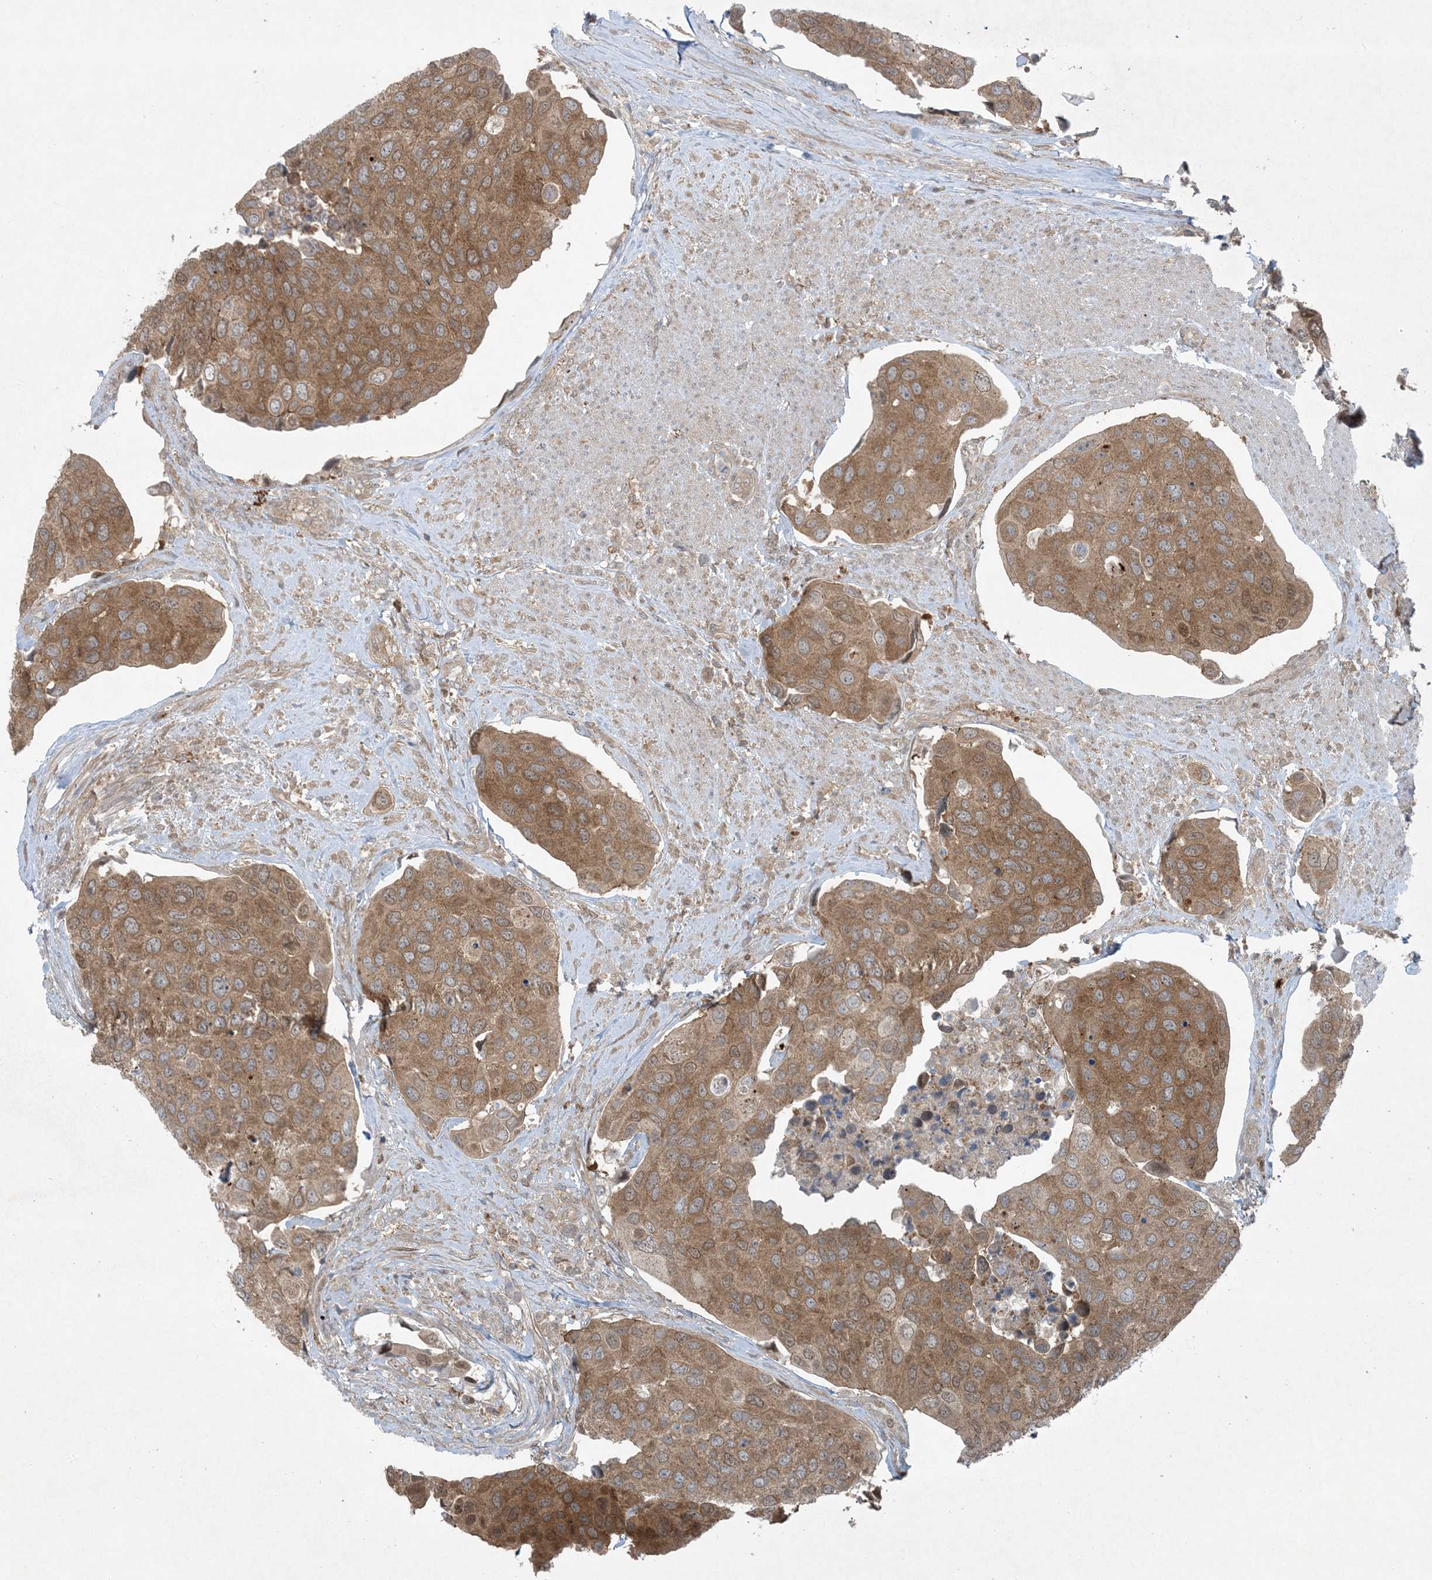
{"staining": {"intensity": "moderate", "quantity": ">75%", "location": "cytoplasmic/membranous"}, "tissue": "urothelial cancer", "cell_type": "Tumor cells", "image_type": "cancer", "snomed": [{"axis": "morphology", "description": "Urothelial carcinoma, High grade"}, {"axis": "topography", "description": "Urinary bladder"}], "caption": "Immunohistochemical staining of human urothelial cancer shows medium levels of moderate cytoplasmic/membranous protein positivity in approximately >75% of tumor cells.", "gene": "STAM2", "patient": {"sex": "male", "age": 74}}